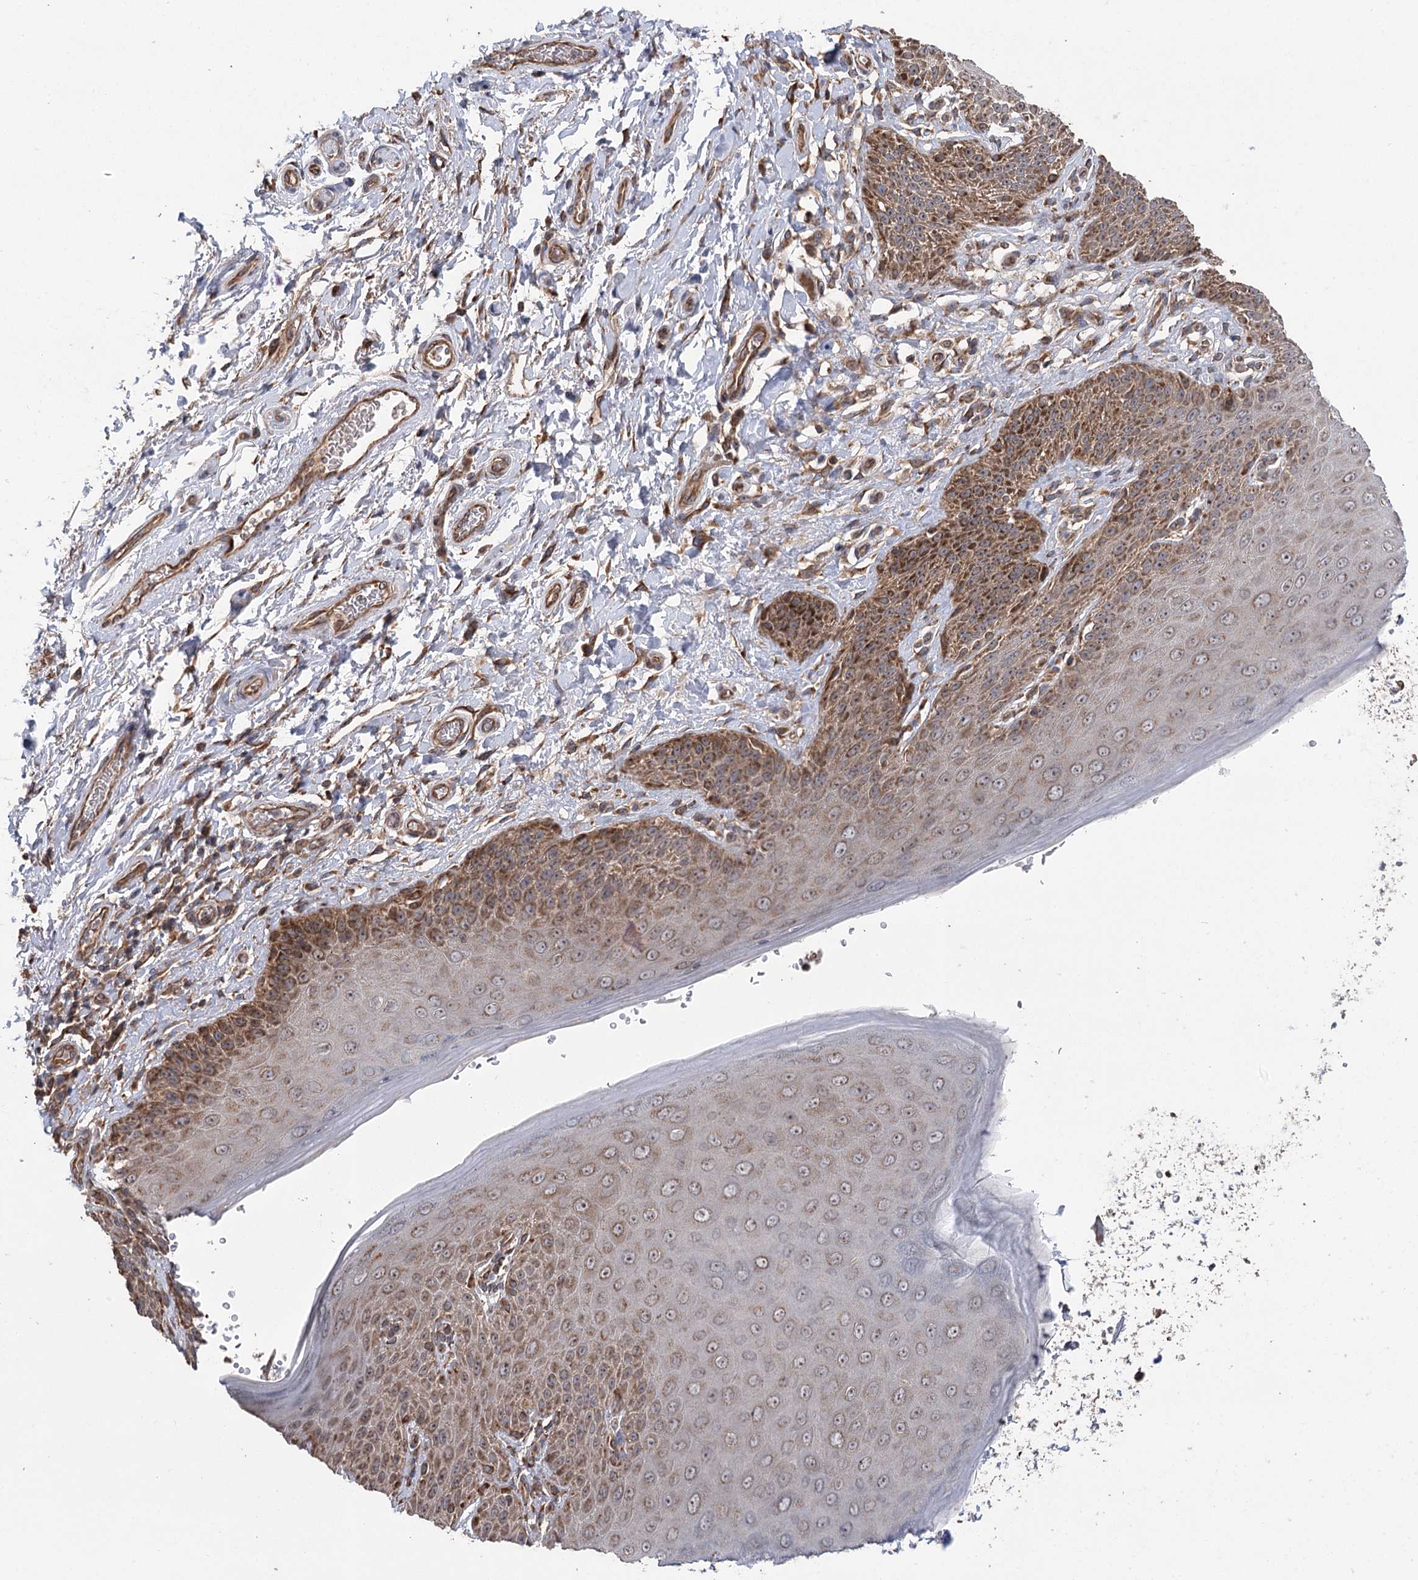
{"staining": {"intensity": "moderate", "quantity": ">75%", "location": "cytoplasmic/membranous"}, "tissue": "skin", "cell_type": "Epidermal cells", "image_type": "normal", "snomed": [{"axis": "morphology", "description": "Normal tissue, NOS"}, {"axis": "topography", "description": "Anal"}], "caption": "Immunohistochemistry staining of normal skin, which demonstrates medium levels of moderate cytoplasmic/membranous staining in about >75% of epidermal cells indicating moderate cytoplasmic/membranous protein expression. The staining was performed using DAB (3,3'-diaminobenzidine) (brown) for protein detection and nuclei were counterstained in hematoxylin (blue).", "gene": "RWDD4", "patient": {"sex": "male", "age": 44}}